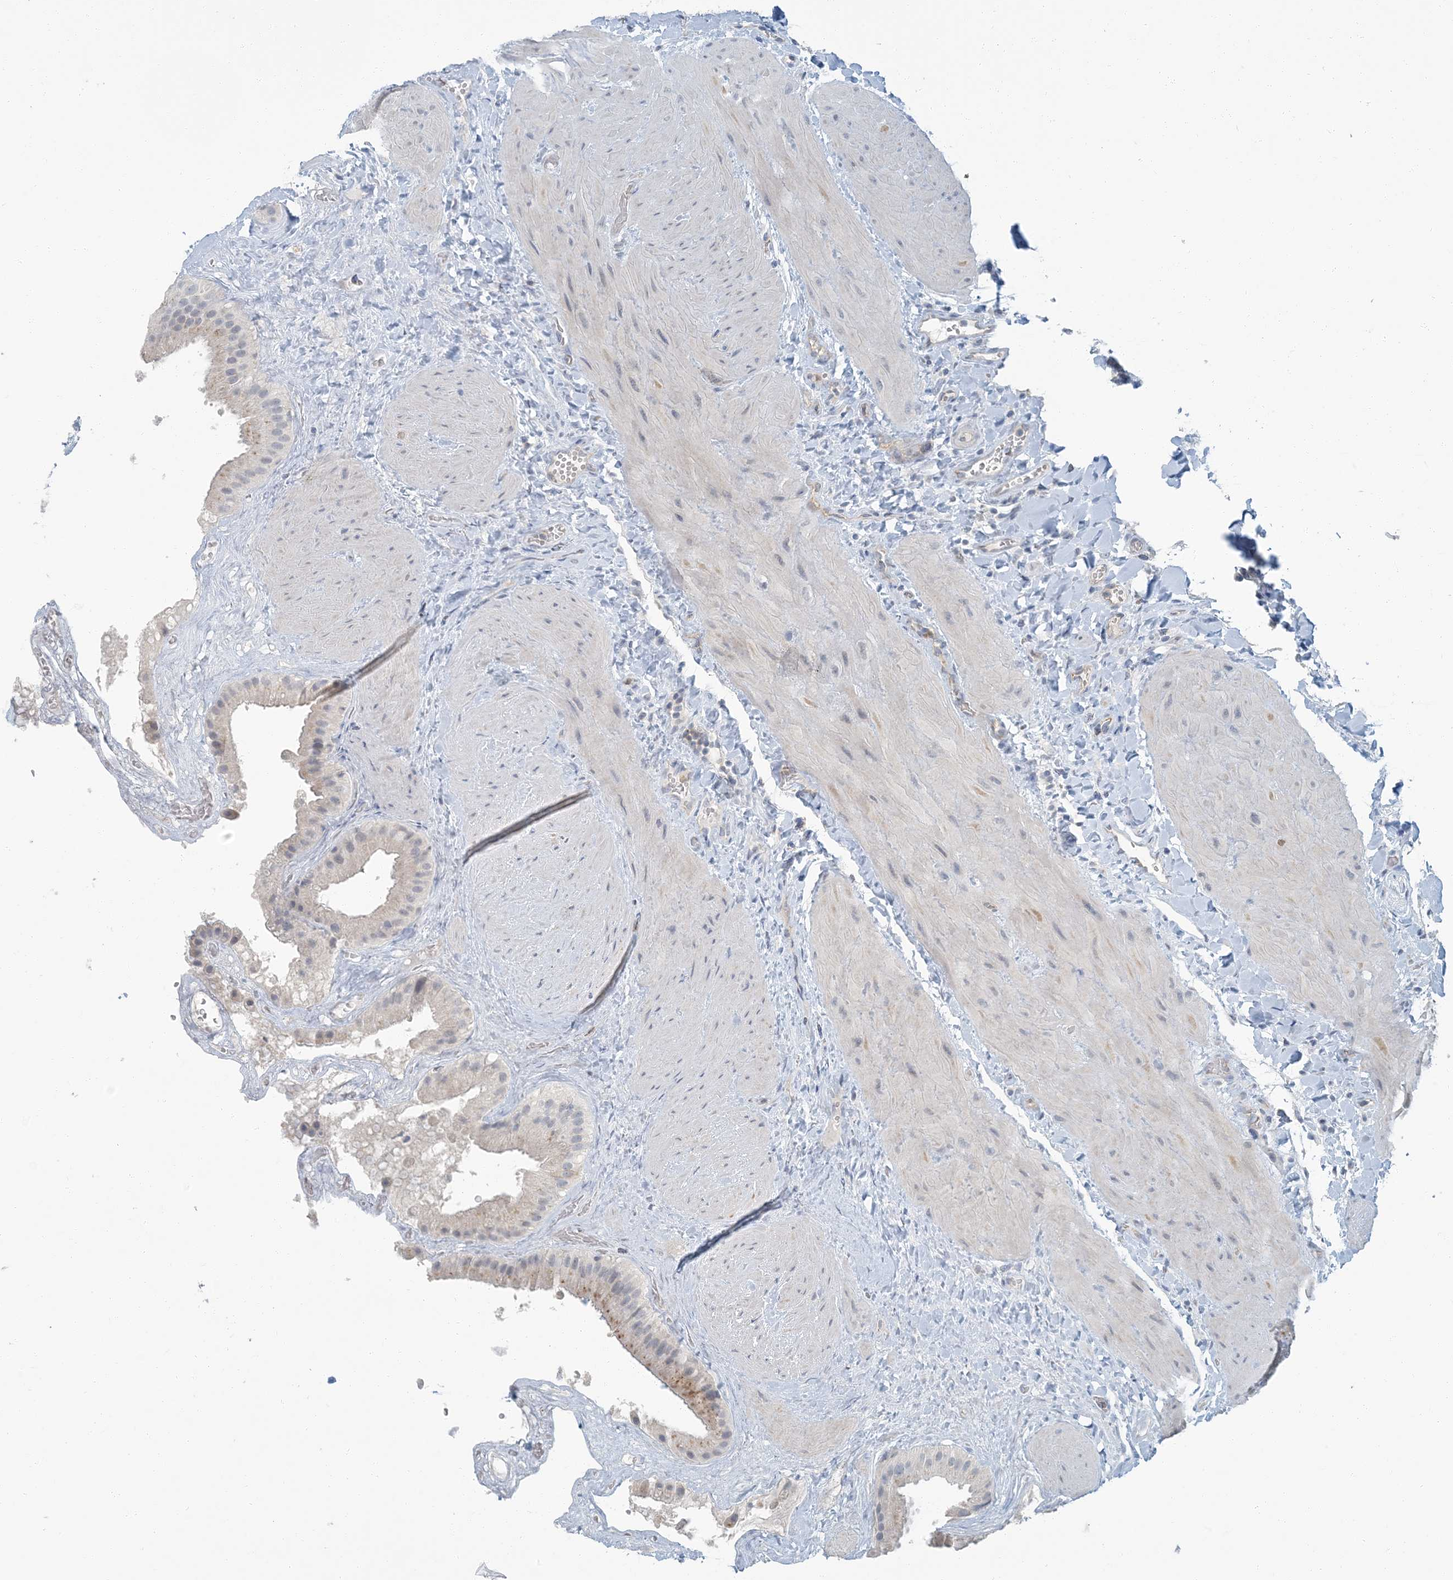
{"staining": {"intensity": "weak", "quantity": "<25%", "location": "cytoplasmic/membranous"}, "tissue": "gallbladder", "cell_type": "Glandular cells", "image_type": "normal", "snomed": [{"axis": "morphology", "description": "Normal tissue, NOS"}, {"axis": "topography", "description": "Gallbladder"}], "caption": "Immunohistochemical staining of unremarkable gallbladder displays no significant positivity in glandular cells. Nuclei are stained in blue.", "gene": "EPHA4", "patient": {"sex": "male", "age": 55}}